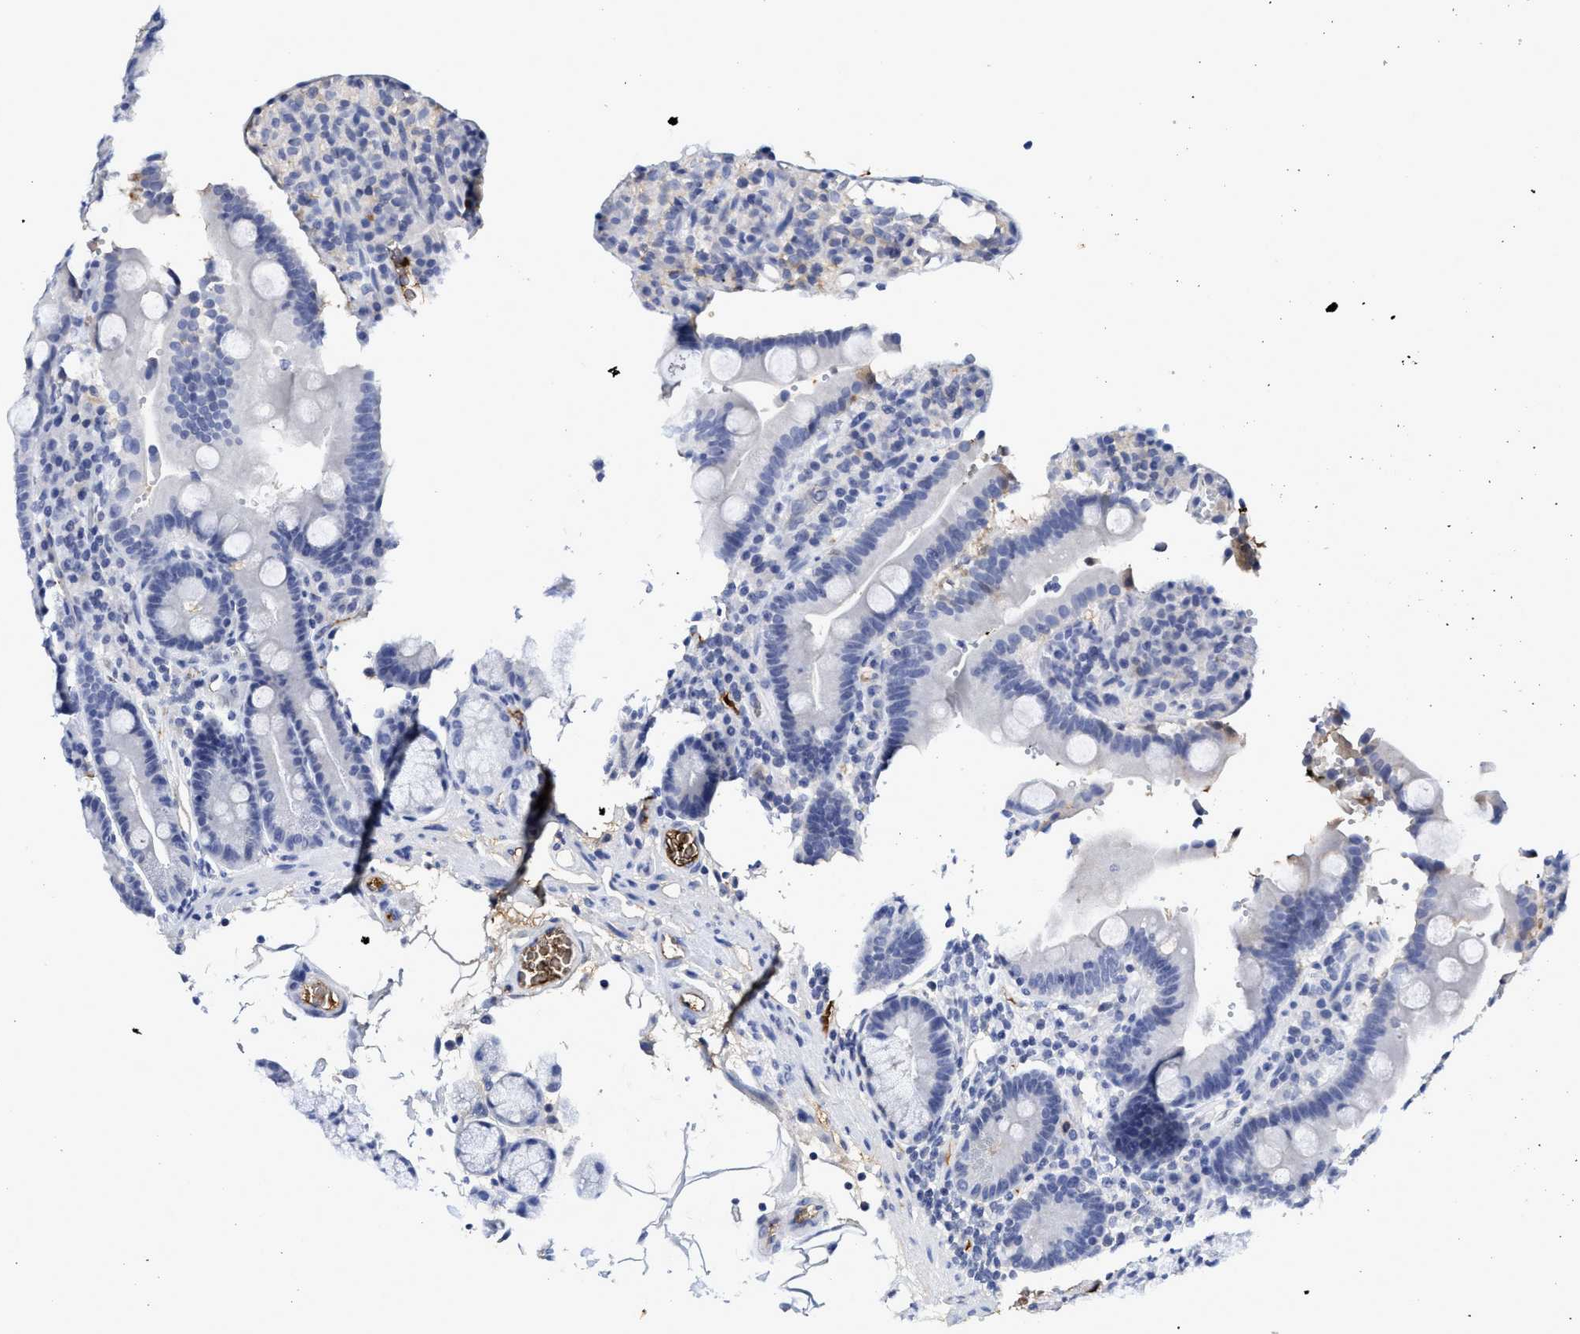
{"staining": {"intensity": "negative", "quantity": "none", "location": "none"}, "tissue": "duodenum", "cell_type": "Glandular cells", "image_type": "normal", "snomed": [{"axis": "morphology", "description": "Normal tissue, NOS"}, {"axis": "topography", "description": "Small intestine, NOS"}], "caption": "Glandular cells show no significant protein expression in benign duodenum. Brightfield microscopy of immunohistochemistry (IHC) stained with DAB (brown) and hematoxylin (blue), captured at high magnification.", "gene": "C2", "patient": {"sex": "female", "age": 71}}